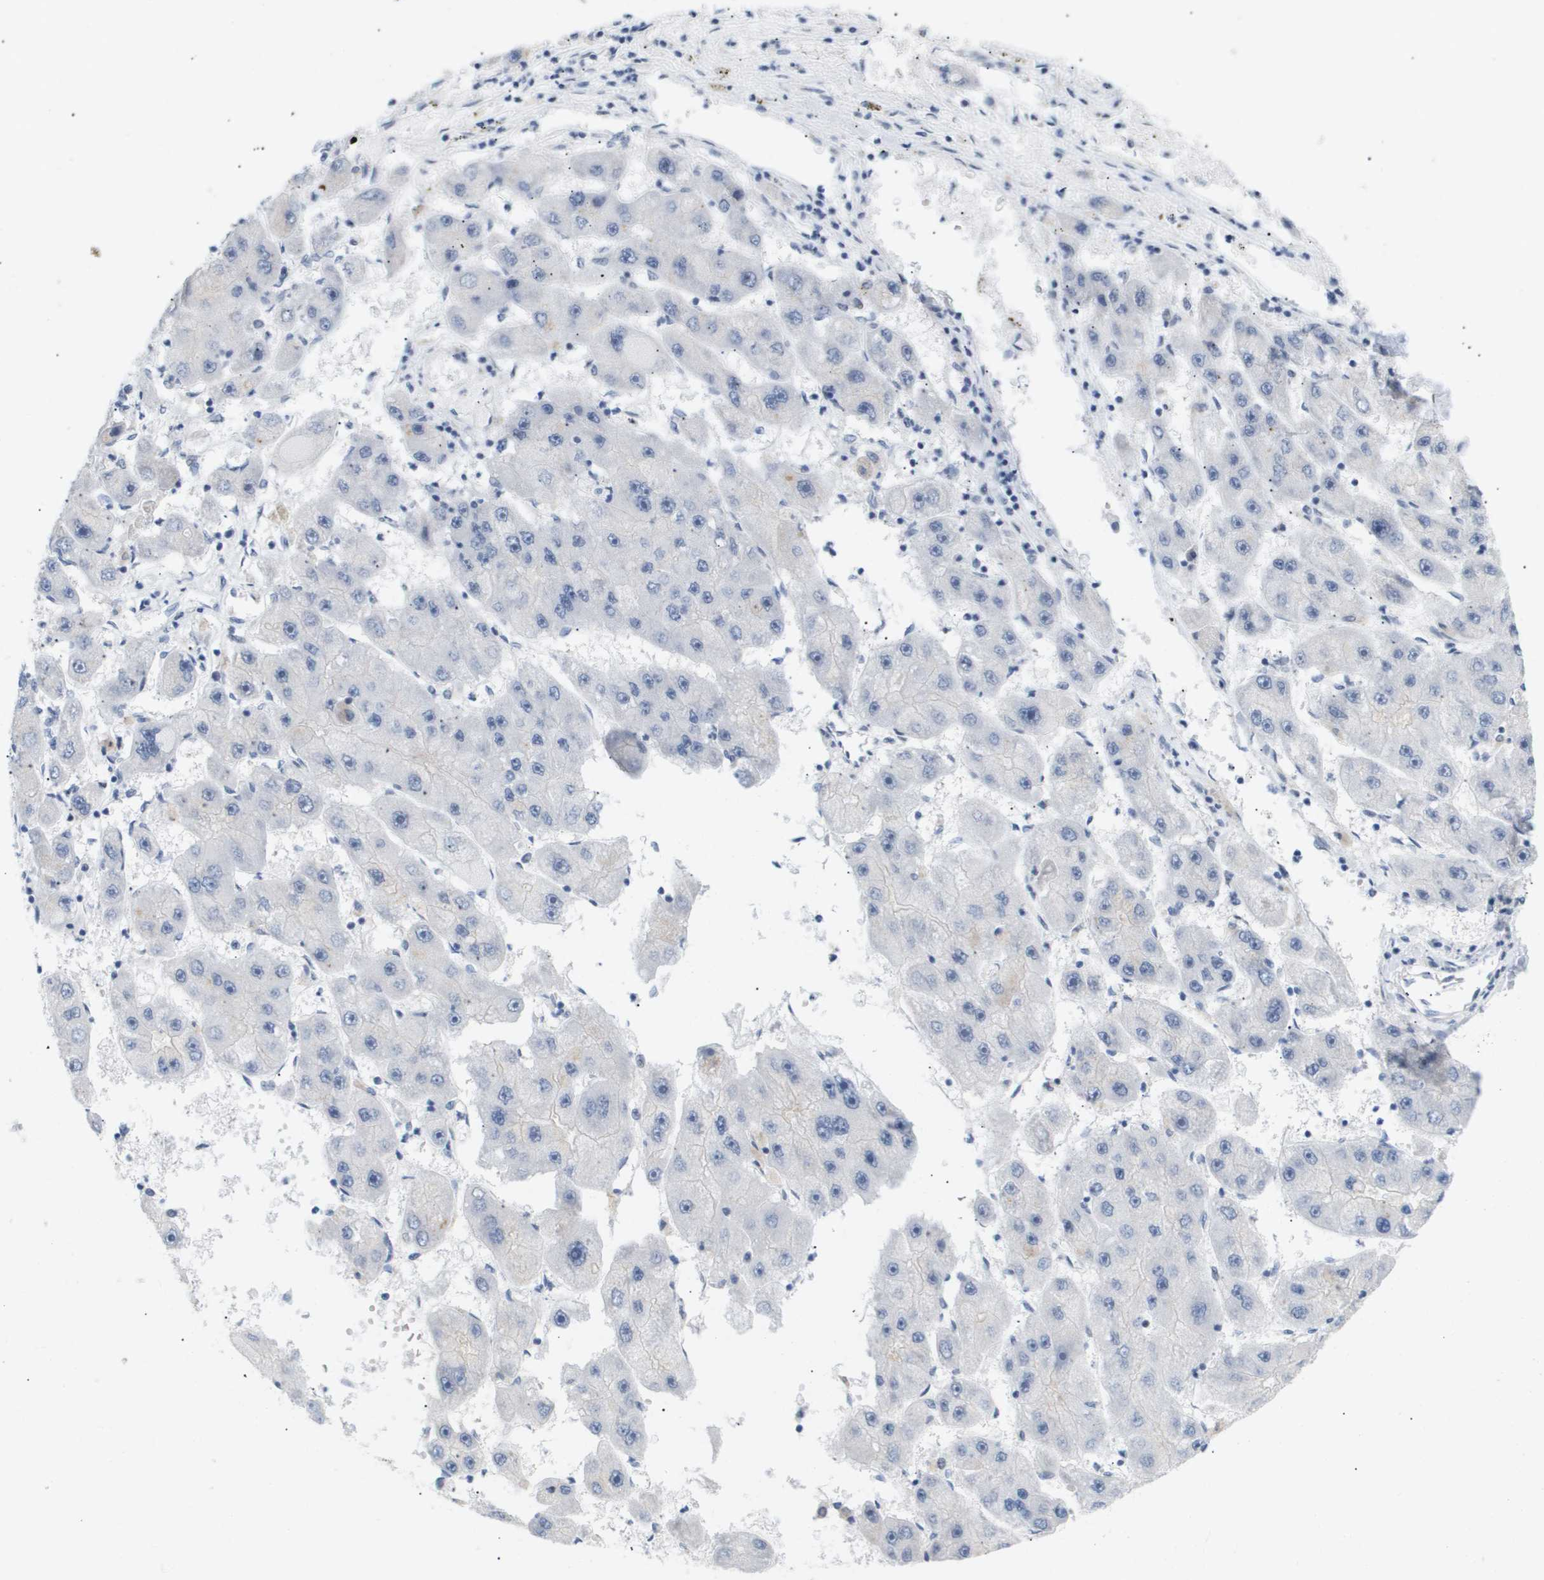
{"staining": {"intensity": "negative", "quantity": "none", "location": "none"}, "tissue": "liver cancer", "cell_type": "Tumor cells", "image_type": "cancer", "snomed": [{"axis": "morphology", "description": "Carcinoma, Hepatocellular, NOS"}, {"axis": "topography", "description": "Liver"}], "caption": "An immunohistochemistry micrograph of hepatocellular carcinoma (liver) is shown. There is no staining in tumor cells of hepatocellular carcinoma (liver).", "gene": "PPARD", "patient": {"sex": "female", "age": 61}}